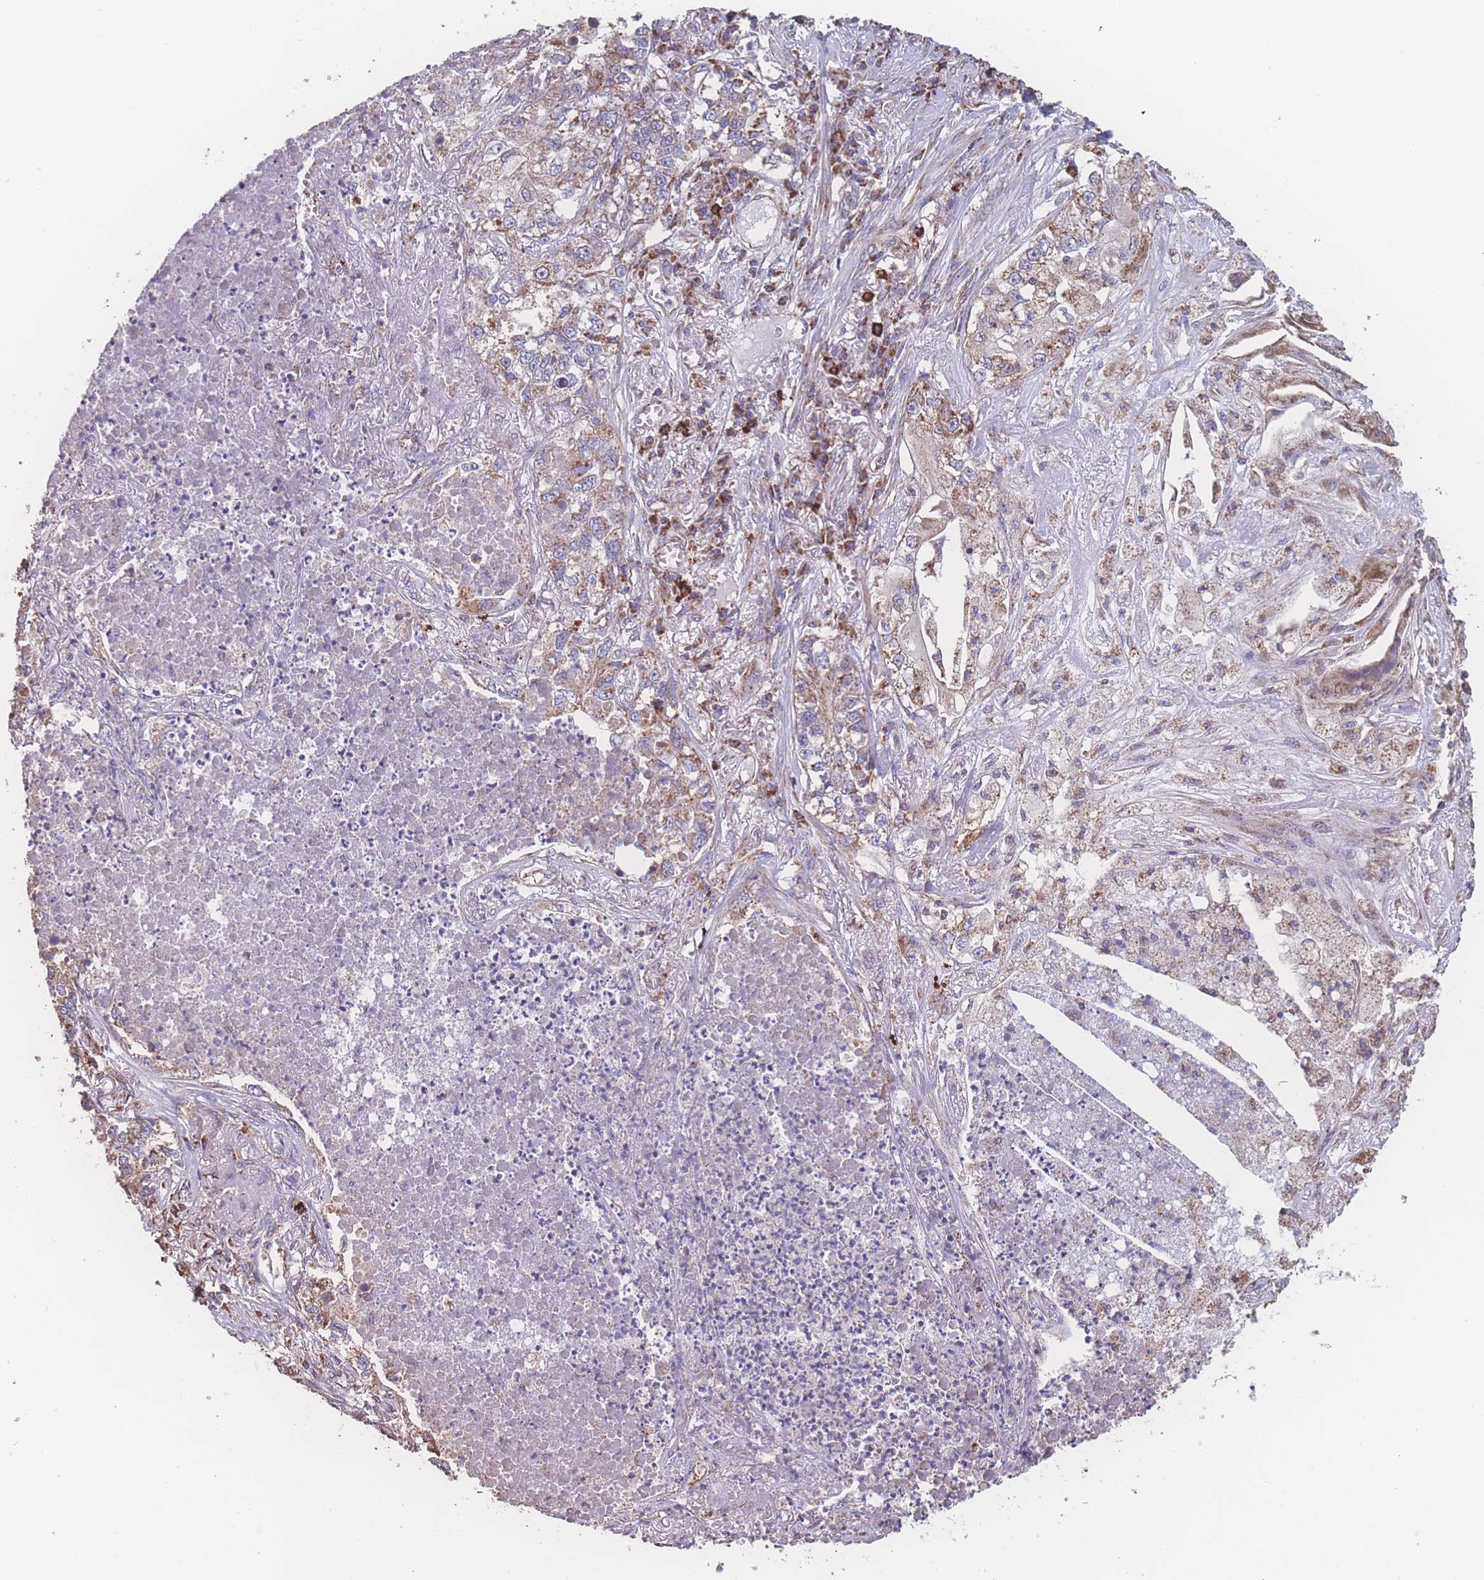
{"staining": {"intensity": "moderate", "quantity": "<25%", "location": "cytoplasmic/membranous"}, "tissue": "lung cancer", "cell_type": "Tumor cells", "image_type": "cancer", "snomed": [{"axis": "morphology", "description": "Adenocarcinoma, NOS"}, {"axis": "topography", "description": "Lung"}], "caption": "An image of lung cancer stained for a protein demonstrates moderate cytoplasmic/membranous brown staining in tumor cells.", "gene": "SGSM3", "patient": {"sex": "male", "age": 49}}